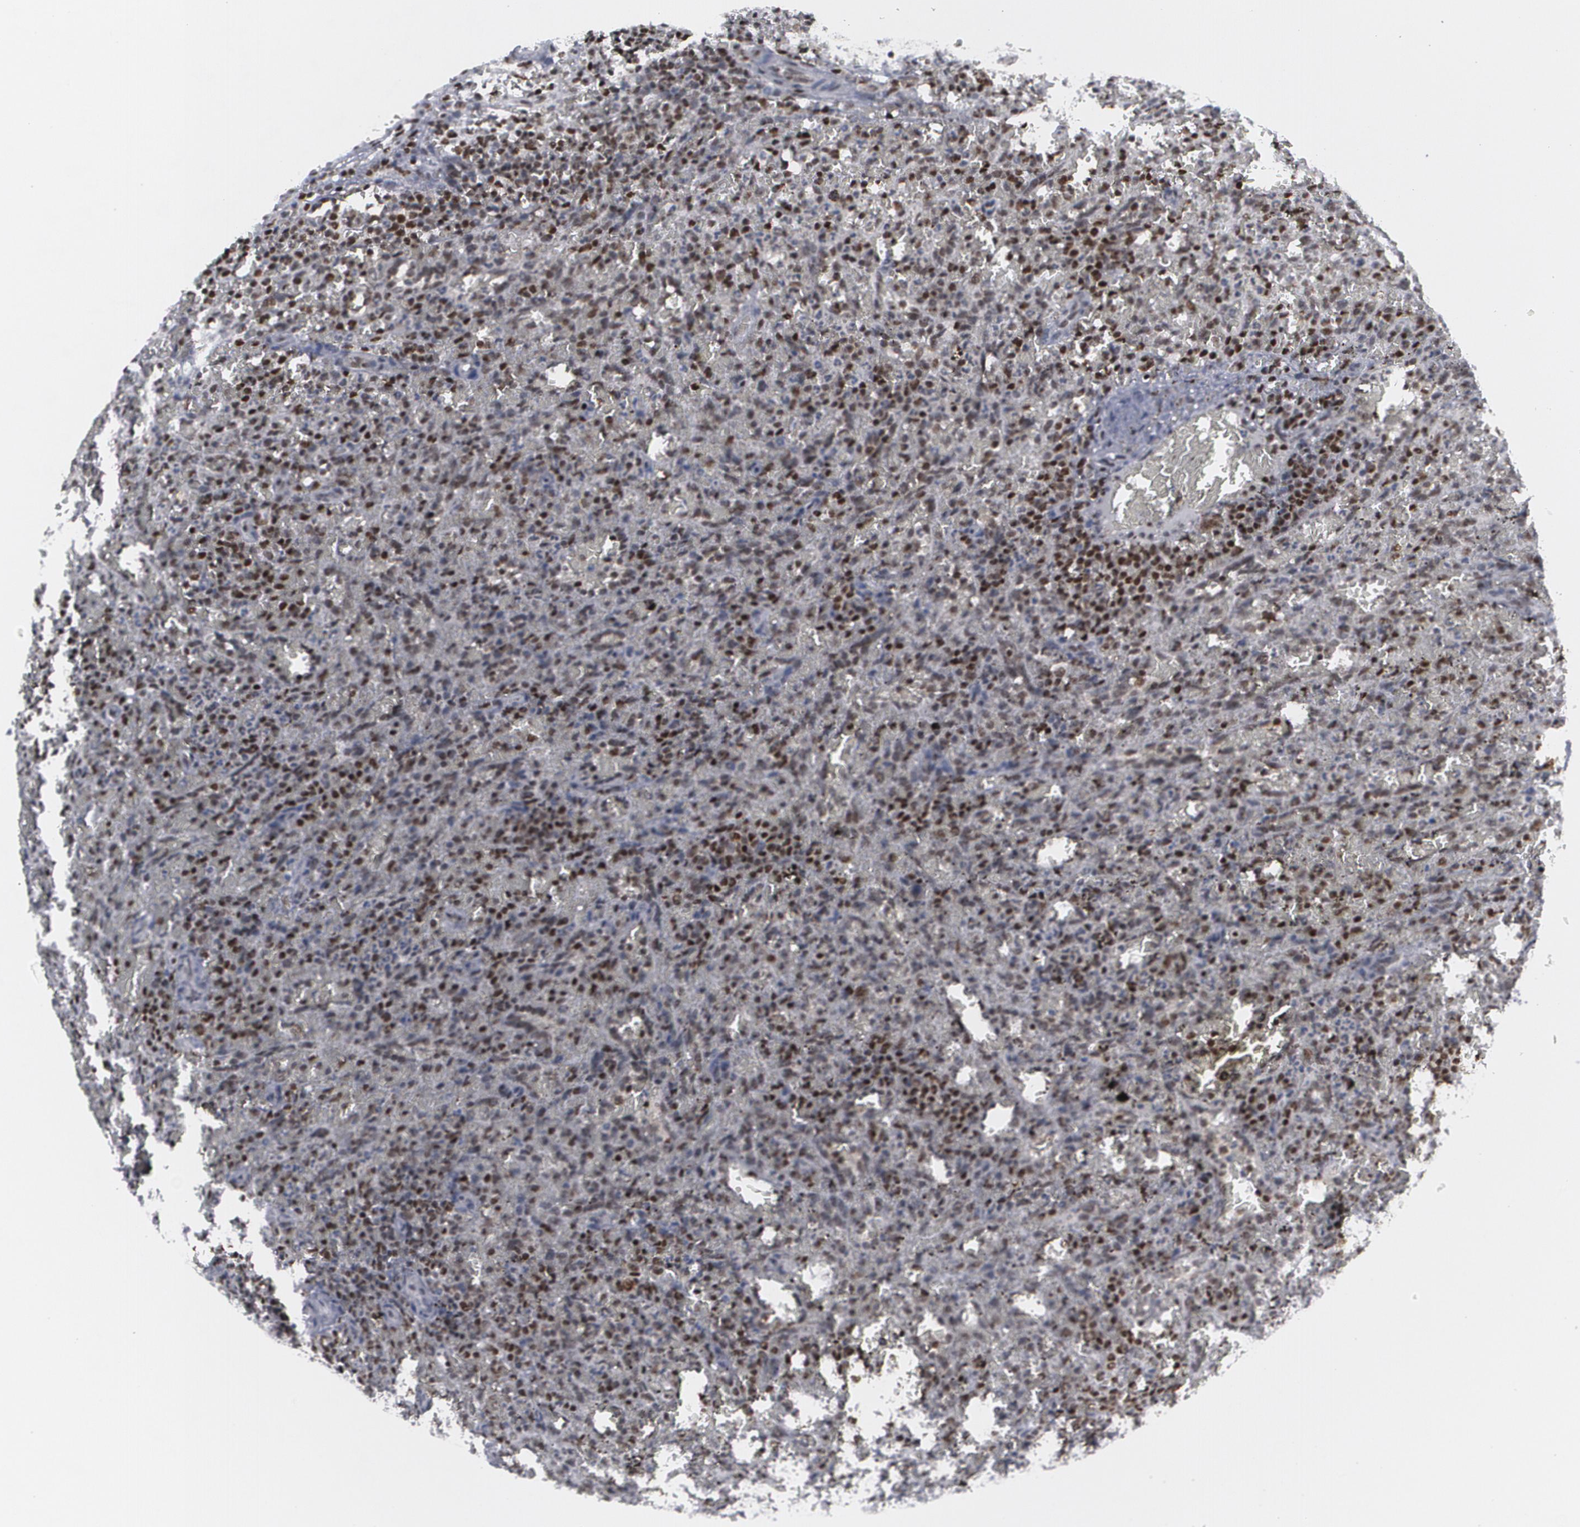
{"staining": {"intensity": "strong", "quantity": "25%-75%", "location": "nuclear"}, "tissue": "lymphoma", "cell_type": "Tumor cells", "image_type": "cancer", "snomed": [{"axis": "morphology", "description": "Malignant lymphoma, non-Hodgkin's type, Low grade"}, {"axis": "topography", "description": "Spleen"}], "caption": "DAB immunohistochemical staining of human lymphoma exhibits strong nuclear protein staining in approximately 25%-75% of tumor cells.", "gene": "MCL1", "patient": {"sex": "female", "age": 64}}